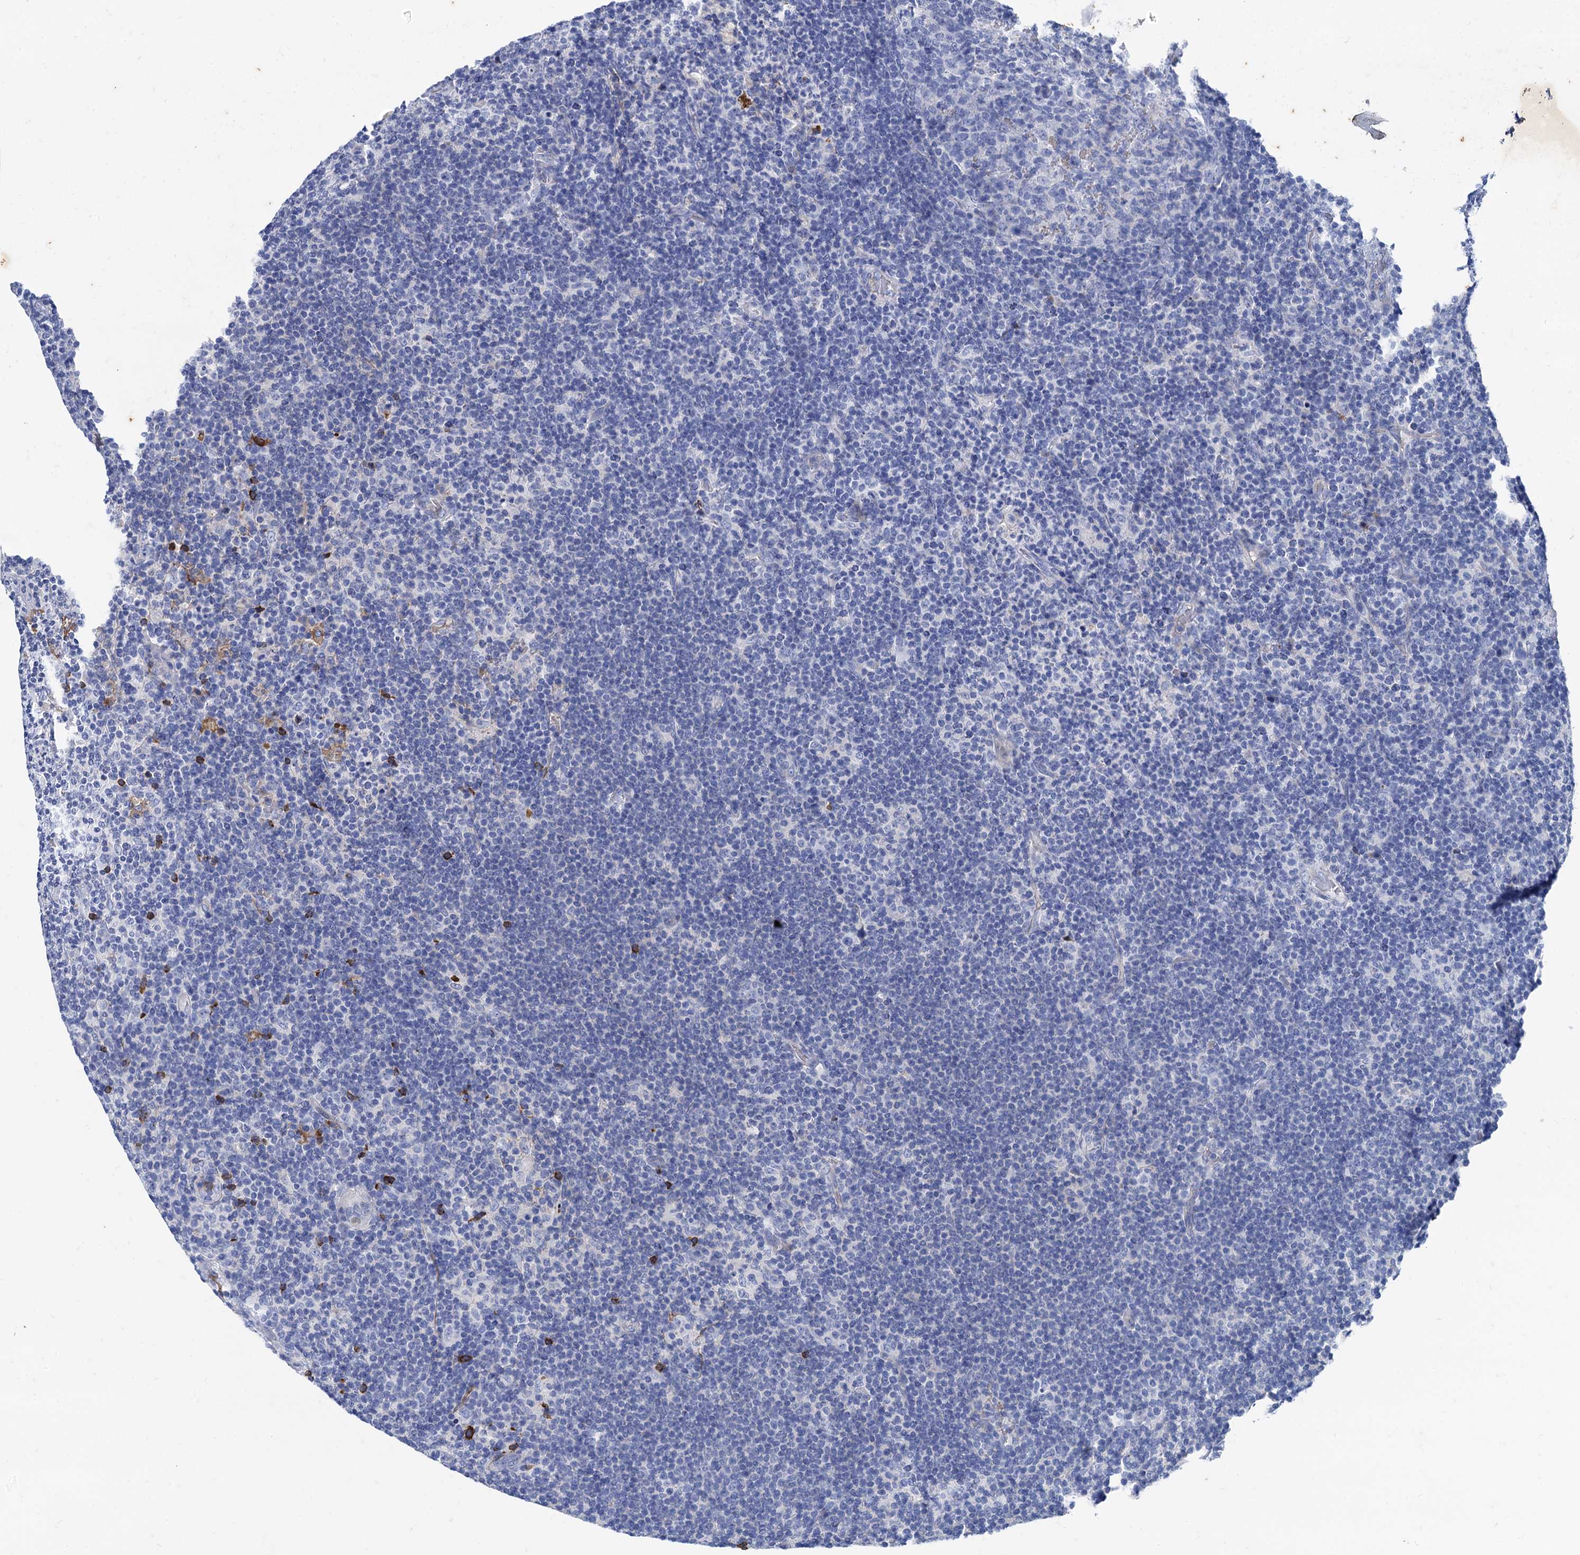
{"staining": {"intensity": "negative", "quantity": "none", "location": "none"}, "tissue": "lymphoma", "cell_type": "Tumor cells", "image_type": "cancer", "snomed": [{"axis": "morphology", "description": "Hodgkin's disease, NOS"}, {"axis": "topography", "description": "Lymph node"}], "caption": "Immunohistochemical staining of Hodgkin's disease exhibits no significant expression in tumor cells.", "gene": "TMEM72", "patient": {"sex": "female", "age": 57}}